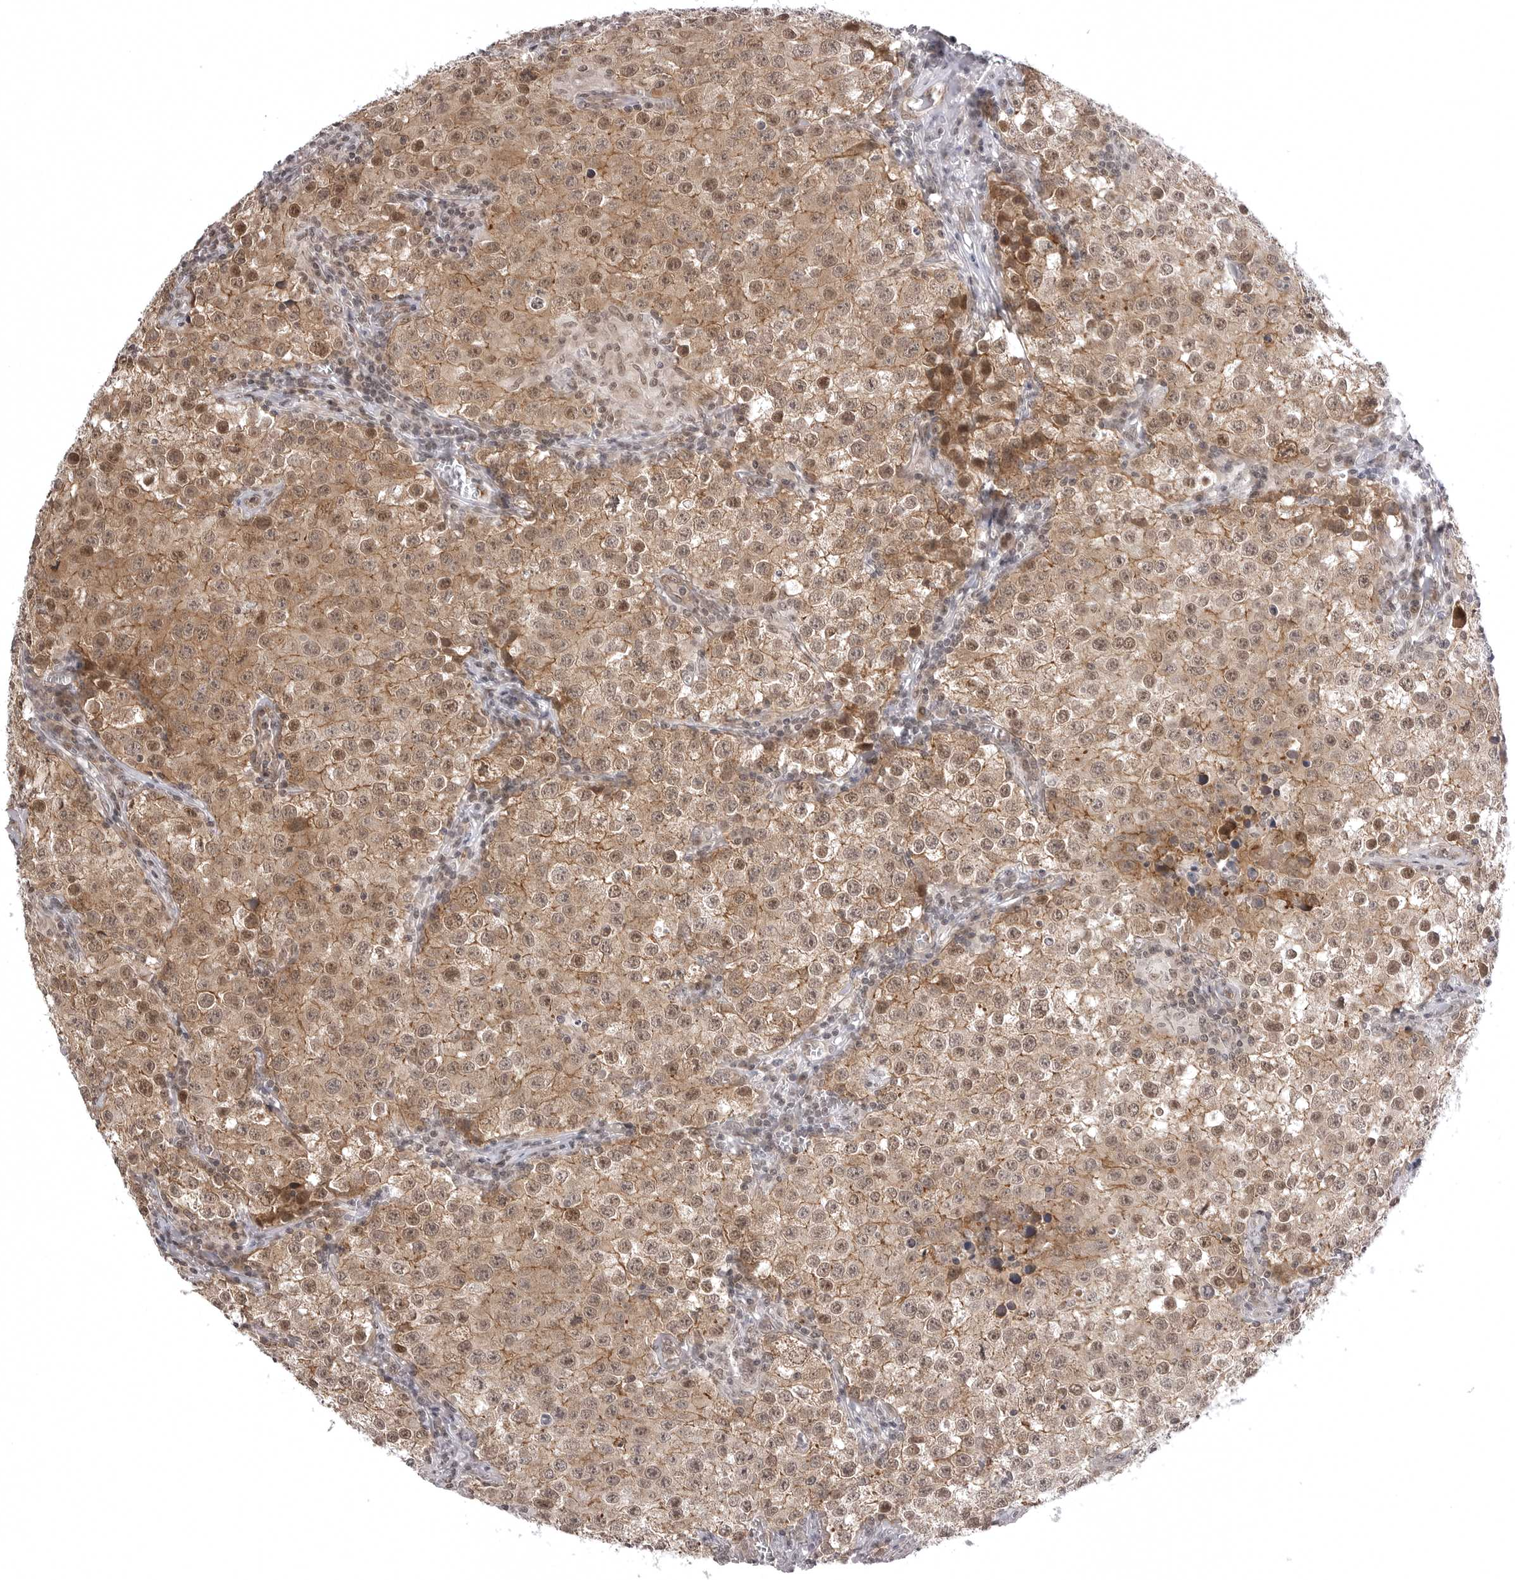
{"staining": {"intensity": "moderate", "quantity": ">75%", "location": "cytoplasmic/membranous,nuclear"}, "tissue": "testis cancer", "cell_type": "Tumor cells", "image_type": "cancer", "snomed": [{"axis": "morphology", "description": "Seminoma, NOS"}, {"axis": "morphology", "description": "Carcinoma, Embryonal, NOS"}, {"axis": "topography", "description": "Testis"}], "caption": "Testis cancer (embryonal carcinoma) tissue reveals moderate cytoplasmic/membranous and nuclear staining in about >75% of tumor cells", "gene": "SORBS1", "patient": {"sex": "male", "age": 43}}